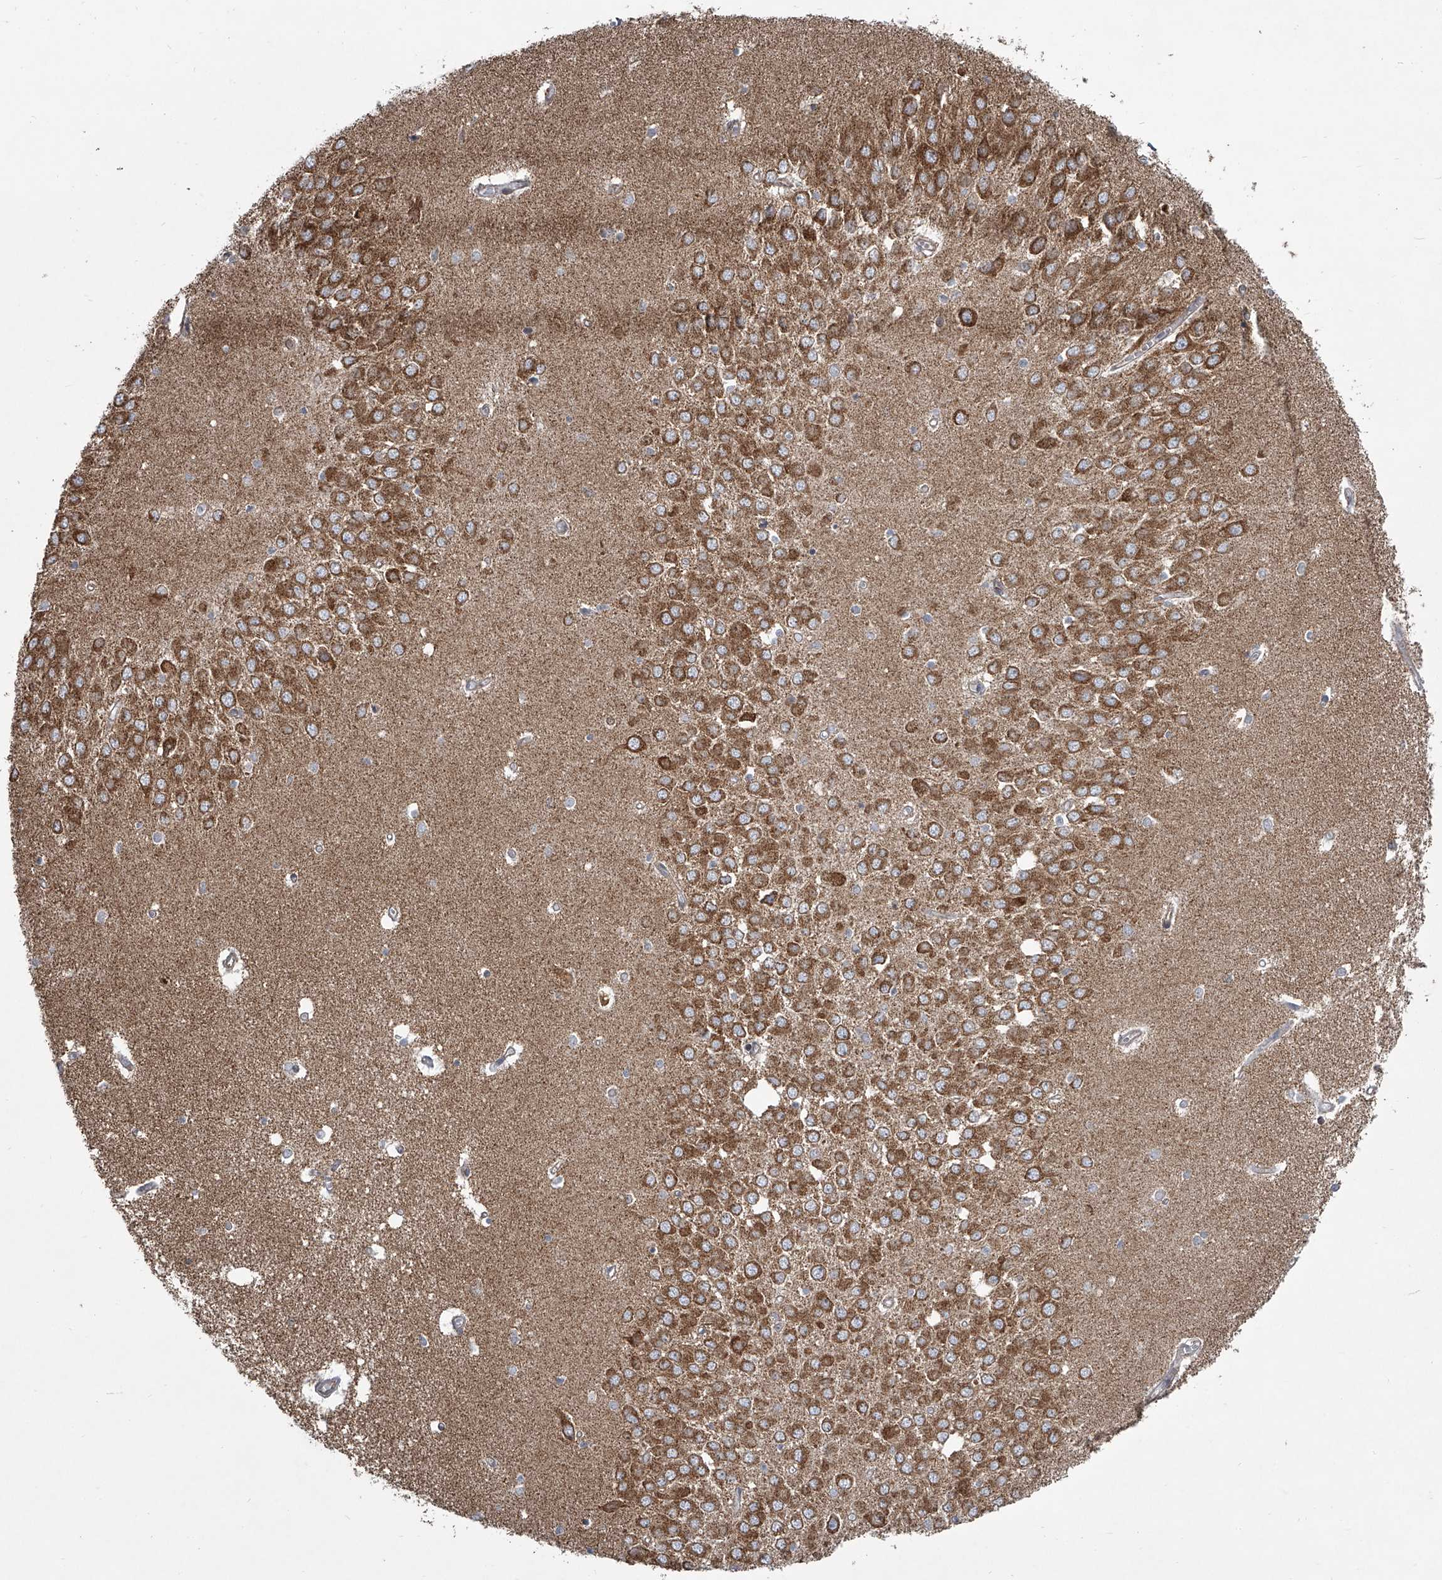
{"staining": {"intensity": "moderate", "quantity": "<25%", "location": "cytoplasmic/membranous"}, "tissue": "hippocampus", "cell_type": "Glial cells", "image_type": "normal", "snomed": [{"axis": "morphology", "description": "Normal tissue, NOS"}, {"axis": "topography", "description": "Hippocampus"}], "caption": "Brown immunohistochemical staining in normal hippocampus displays moderate cytoplasmic/membranous expression in about <25% of glial cells.", "gene": "ZC3H15", "patient": {"sex": "male", "age": 70}}